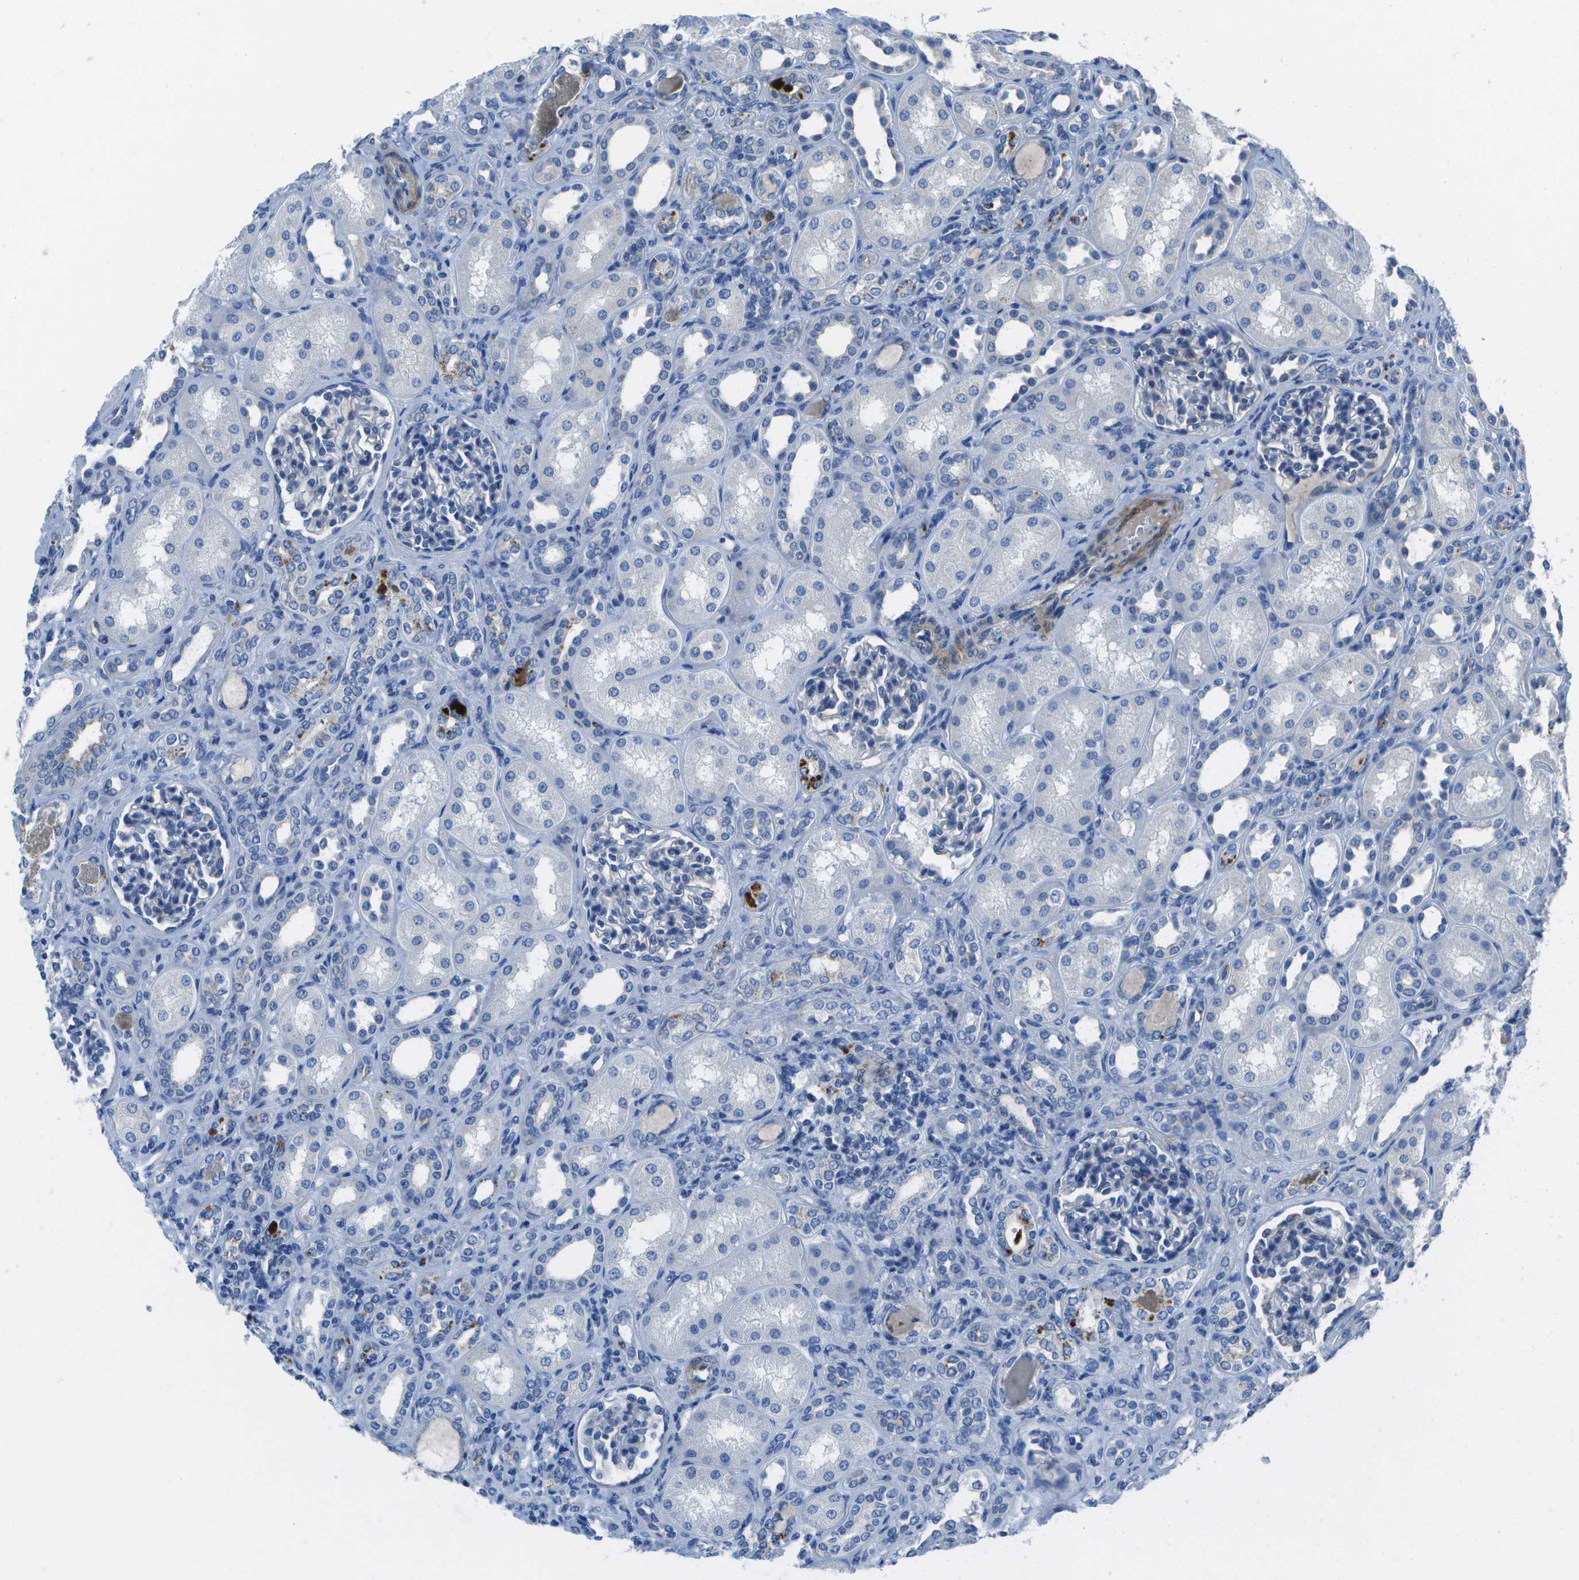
{"staining": {"intensity": "negative", "quantity": "none", "location": "none"}, "tissue": "kidney", "cell_type": "Cells in glomeruli", "image_type": "normal", "snomed": [{"axis": "morphology", "description": "Normal tissue, NOS"}, {"axis": "topography", "description": "Kidney"}], "caption": "Cells in glomeruli show no significant protein expression in benign kidney. Nuclei are stained in blue.", "gene": "DCT", "patient": {"sex": "male", "age": 7}}